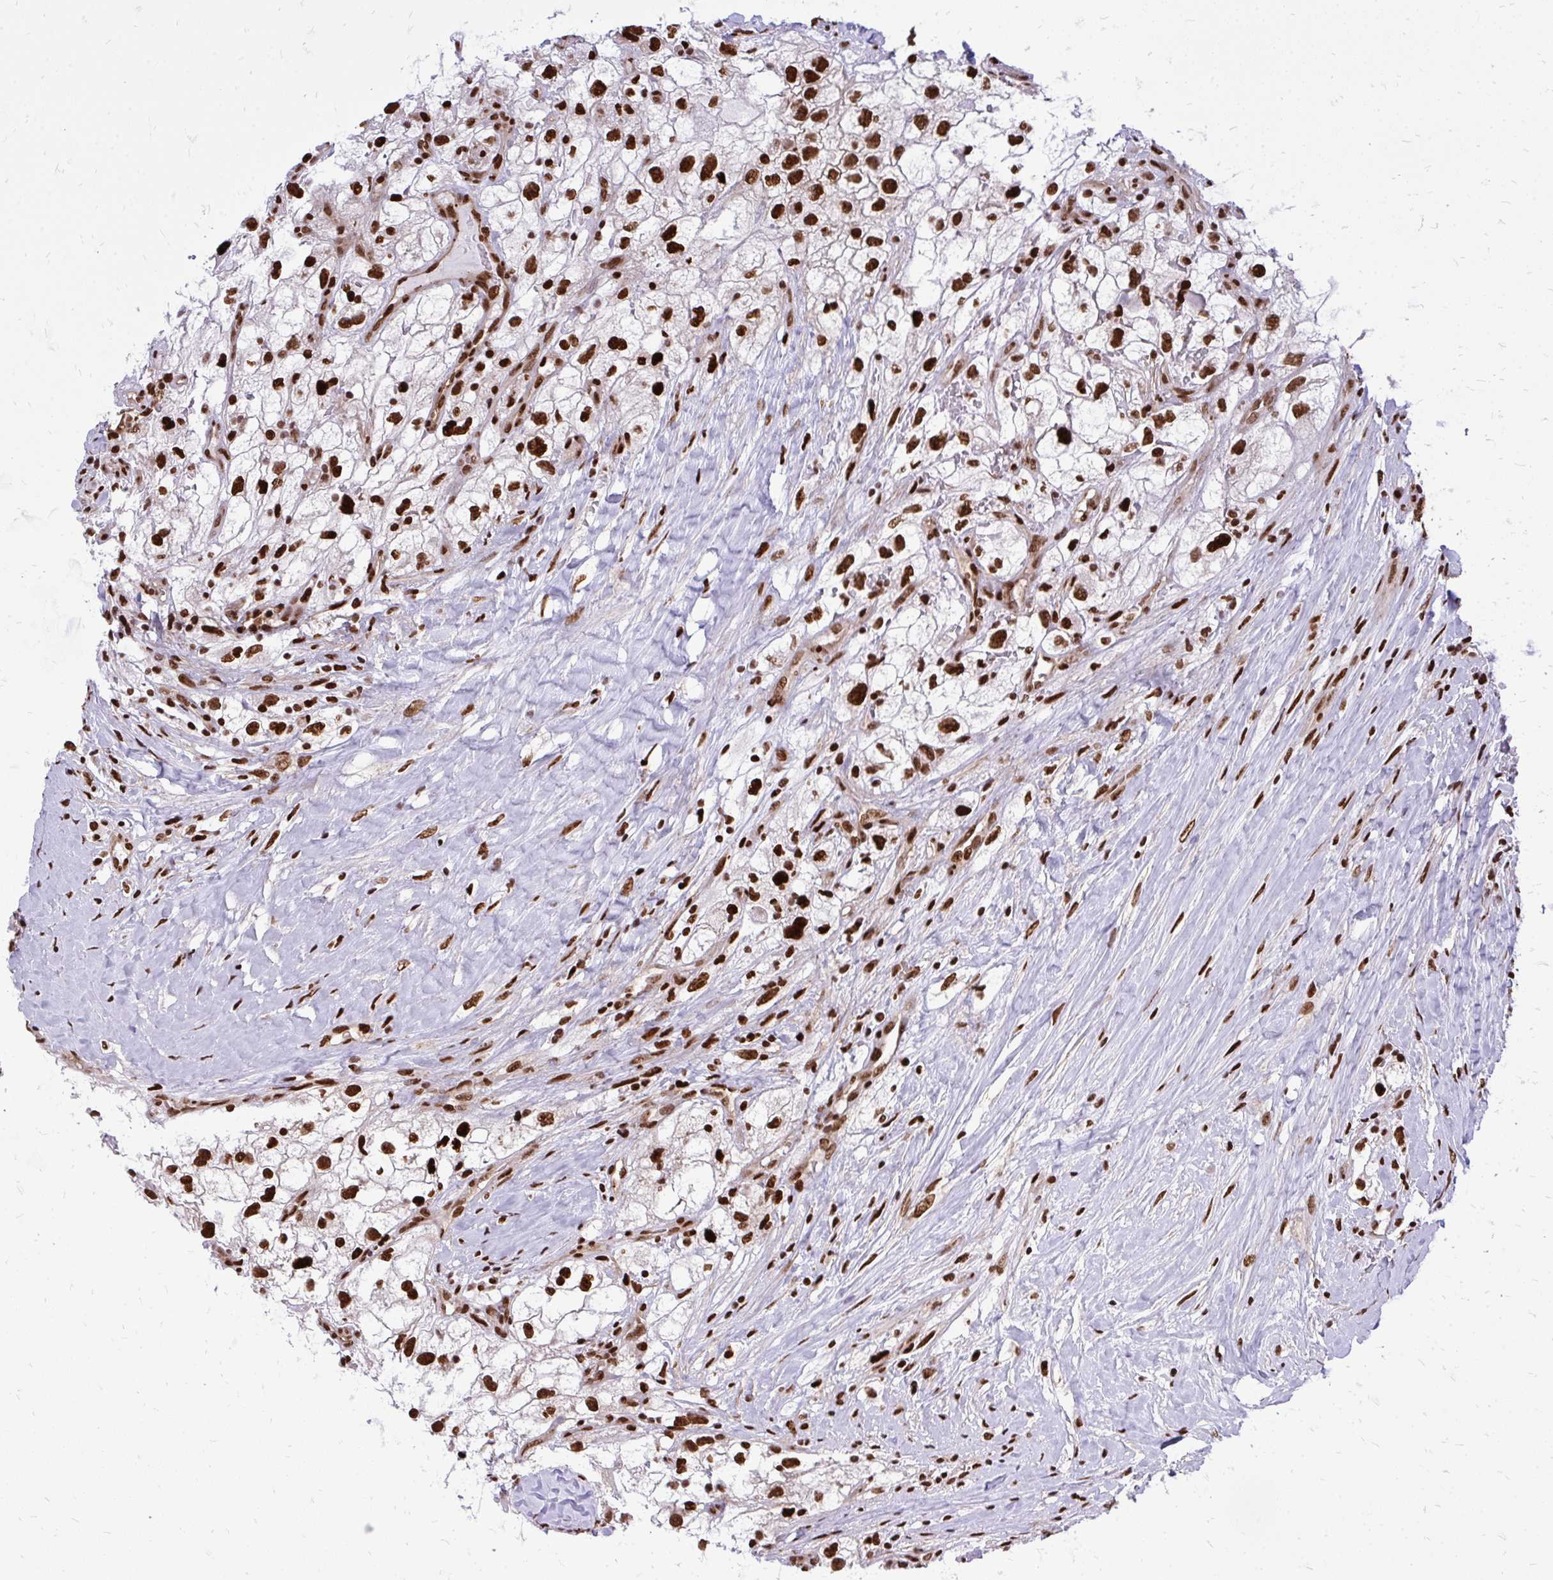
{"staining": {"intensity": "strong", "quantity": ">75%", "location": "nuclear"}, "tissue": "renal cancer", "cell_type": "Tumor cells", "image_type": "cancer", "snomed": [{"axis": "morphology", "description": "Adenocarcinoma, NOS"}, {"axis": "topography", "description": "Kidney"}], "caption": "A brown stain highlights strong nuclear positivity of a protein in human renal cancer tumor cells.", "gene": "TBL1Y", "patient": {"sex": "male", "age": 59}}